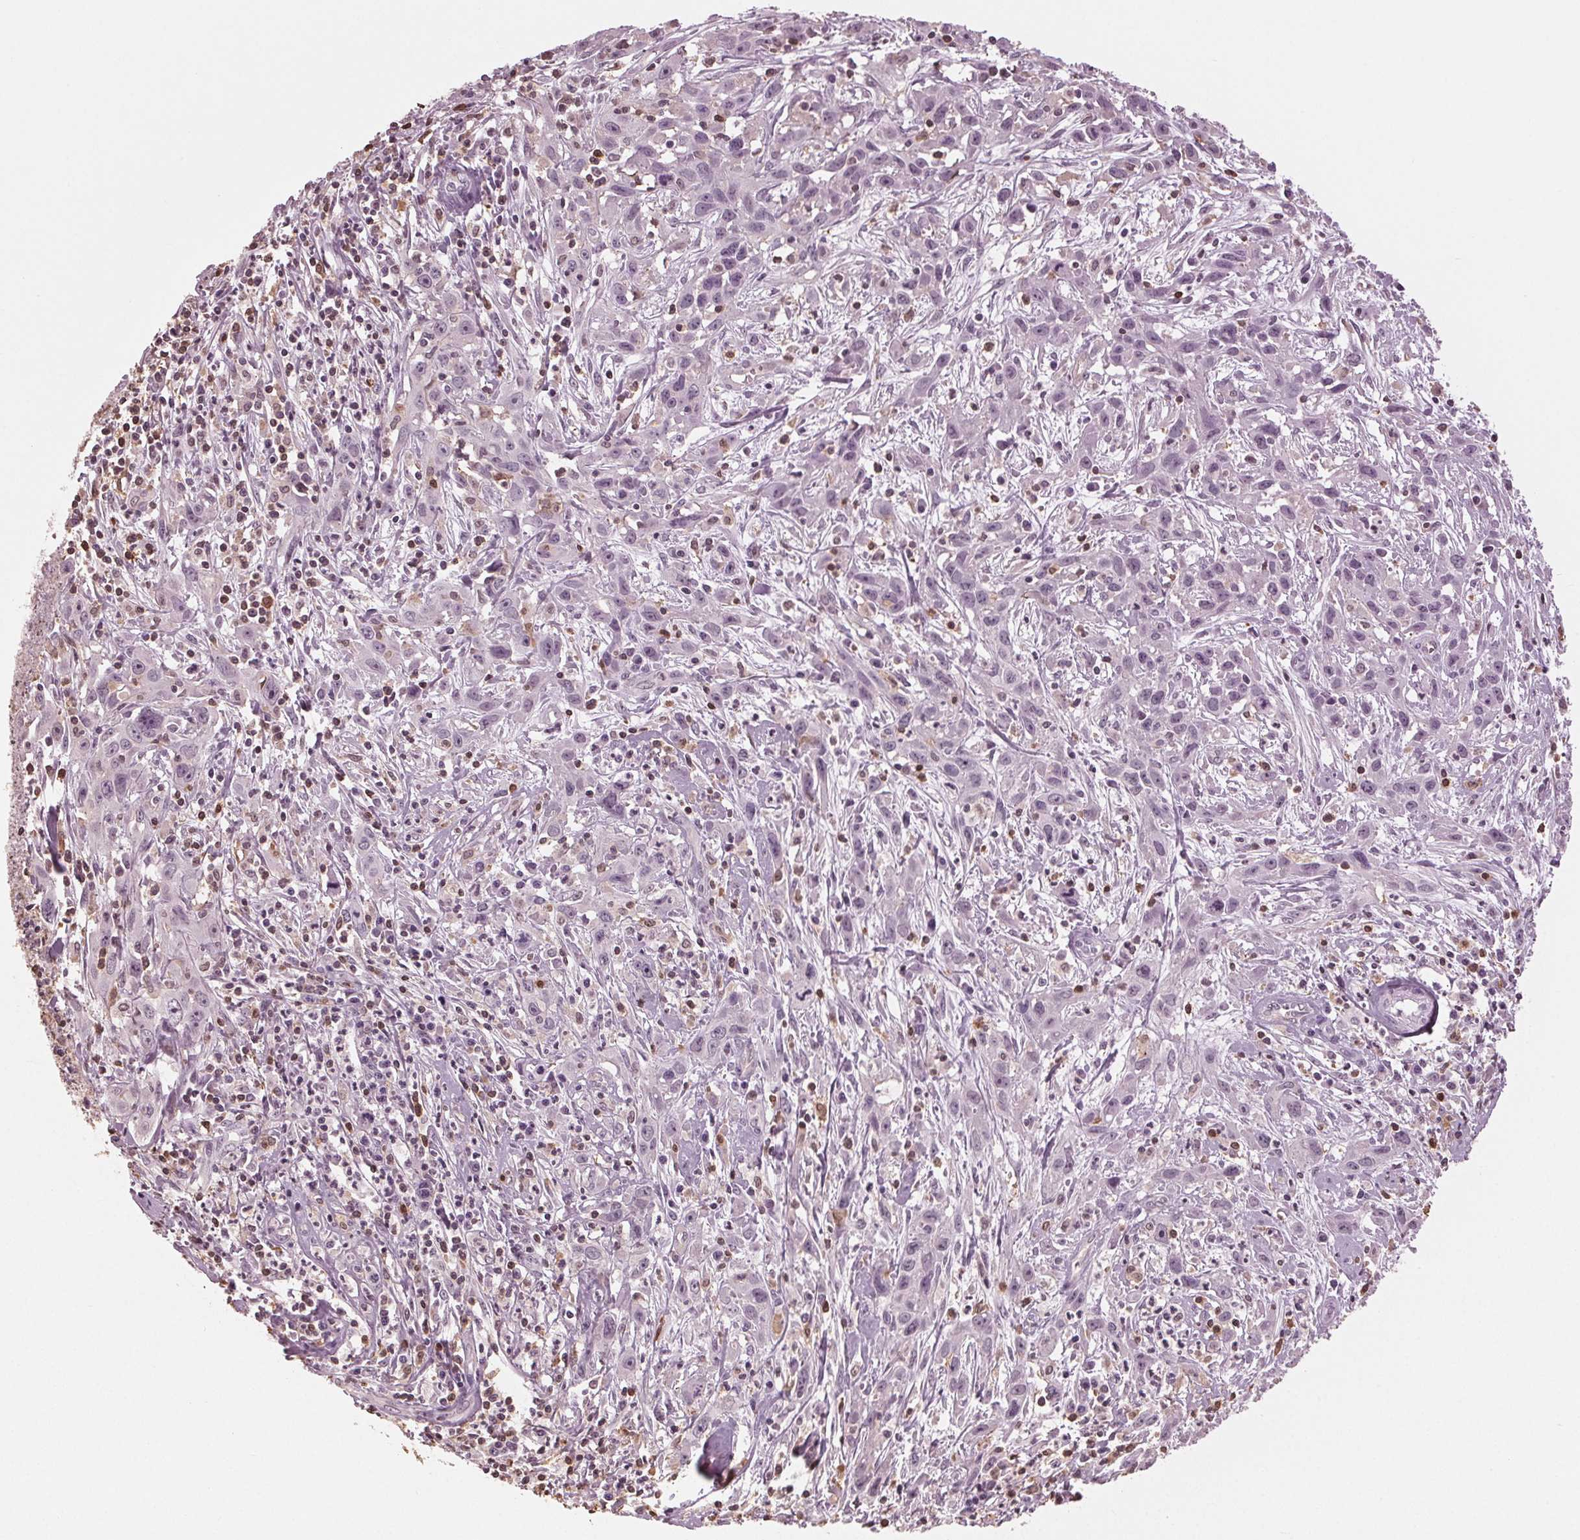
{"staining": {"intensity": "negative", "quantity": "none", "location": "none"}, "tissue": "cervical cancer", "cell_type": "Tumor cells", "image_type": "cancer", "snomed": [{"axis": "morphology", "description": "Squamous cell carcinoma, NOS"}, {"axis": "topography", "description": "Cervix"}], "caption": "An image of human squamous cell carcinoma (cervical) is negative for staining in tumor cells.", "gene": "BTLA", "patient": {"sex": "female", "age": 38}}